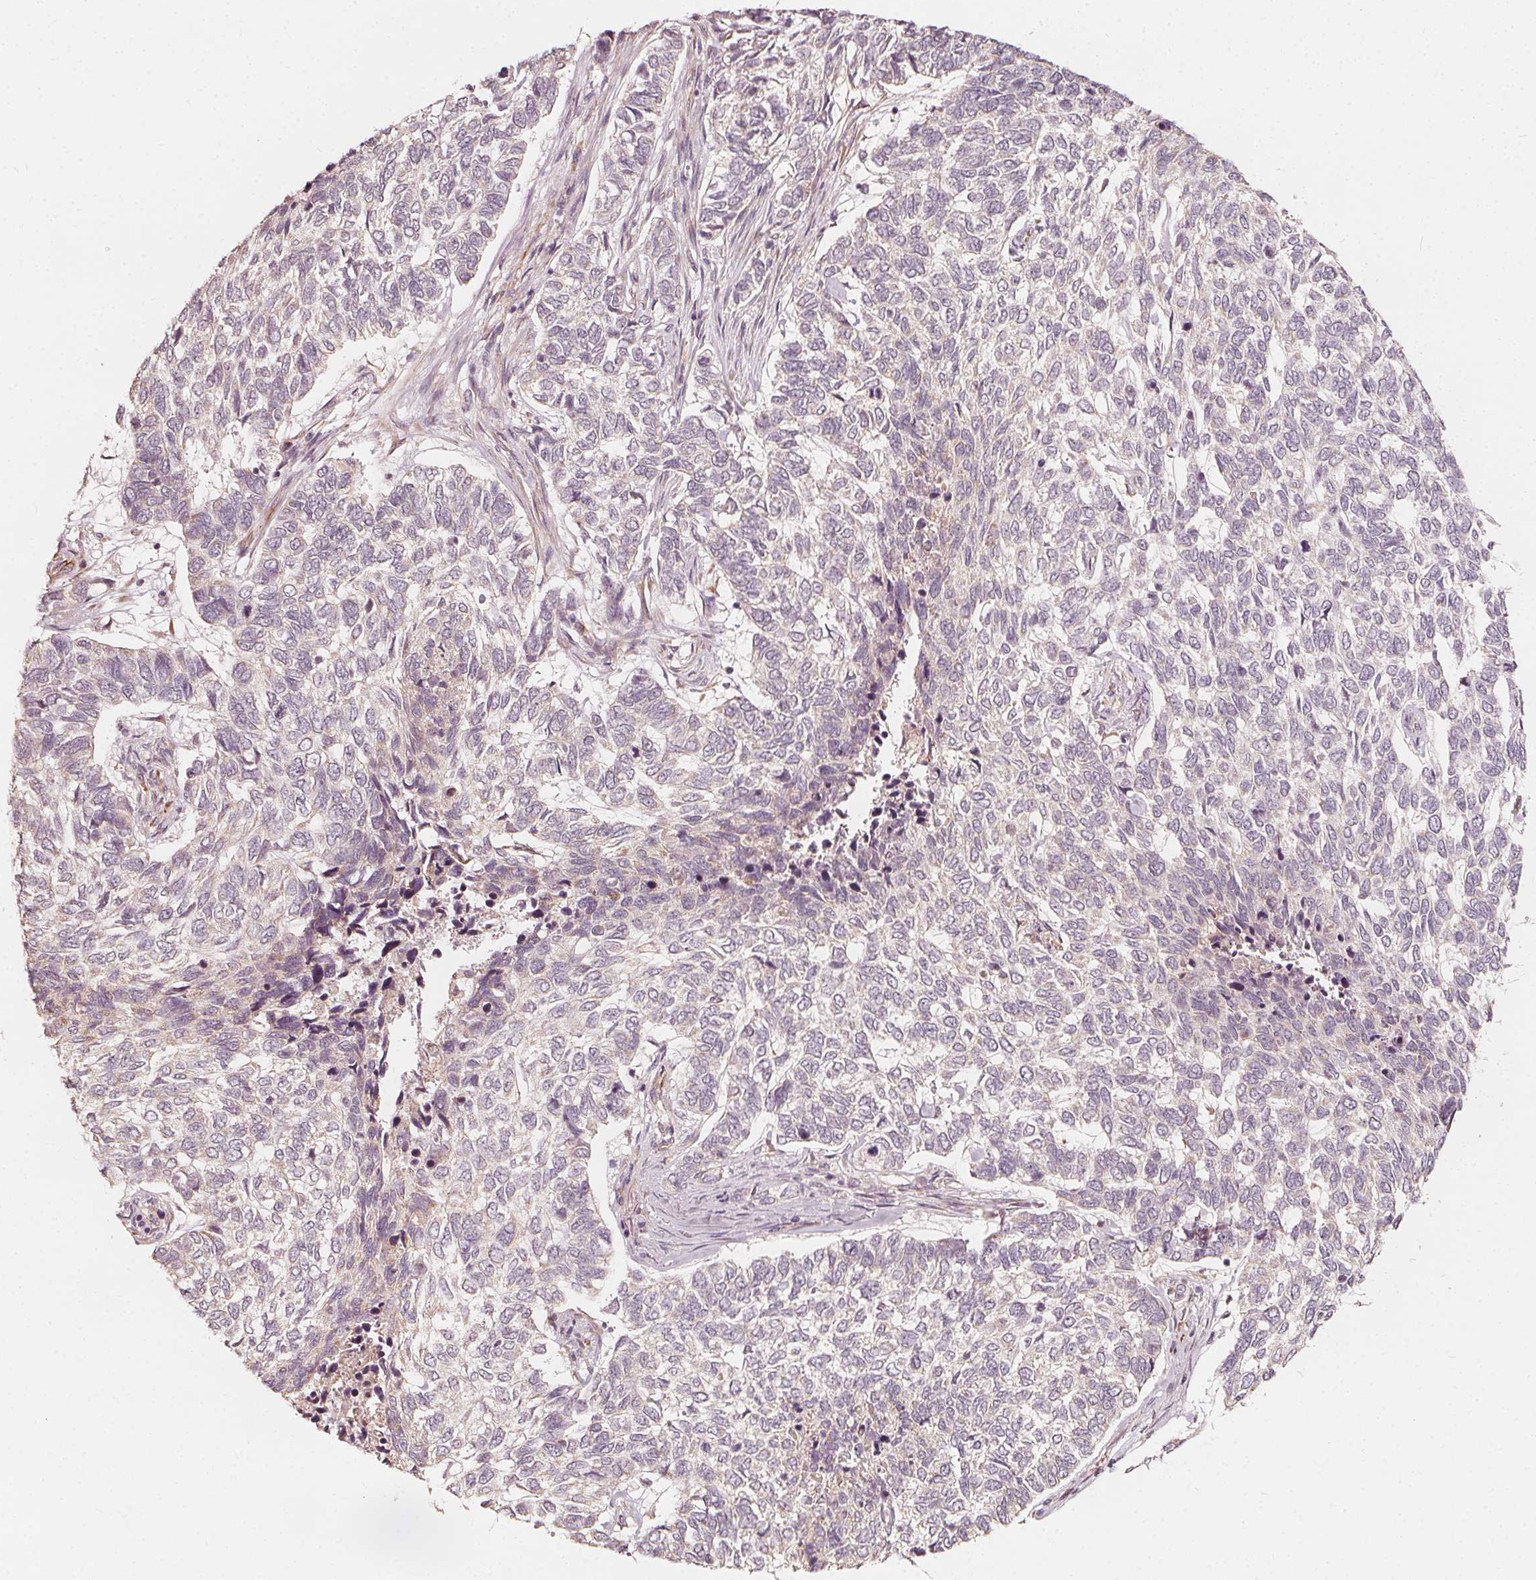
{"staining": {"intensity": "negative", "quantity": "none", "location": "none"}, "tissue": "skin cancer", "cell_type": "Tumor cells", "image_type": "cancer", "snomed": [{"axis": "morphology", "description": "Basal cell carcinoma"}, {"axis": "topography", "description": "Skin"}], "caption": "Skin basal cell carcinoma stained for a protein using IHC shows no staining tumor cells.", "gene": "NPC1L1", "patient": {"sex": "female", "age": 65}}